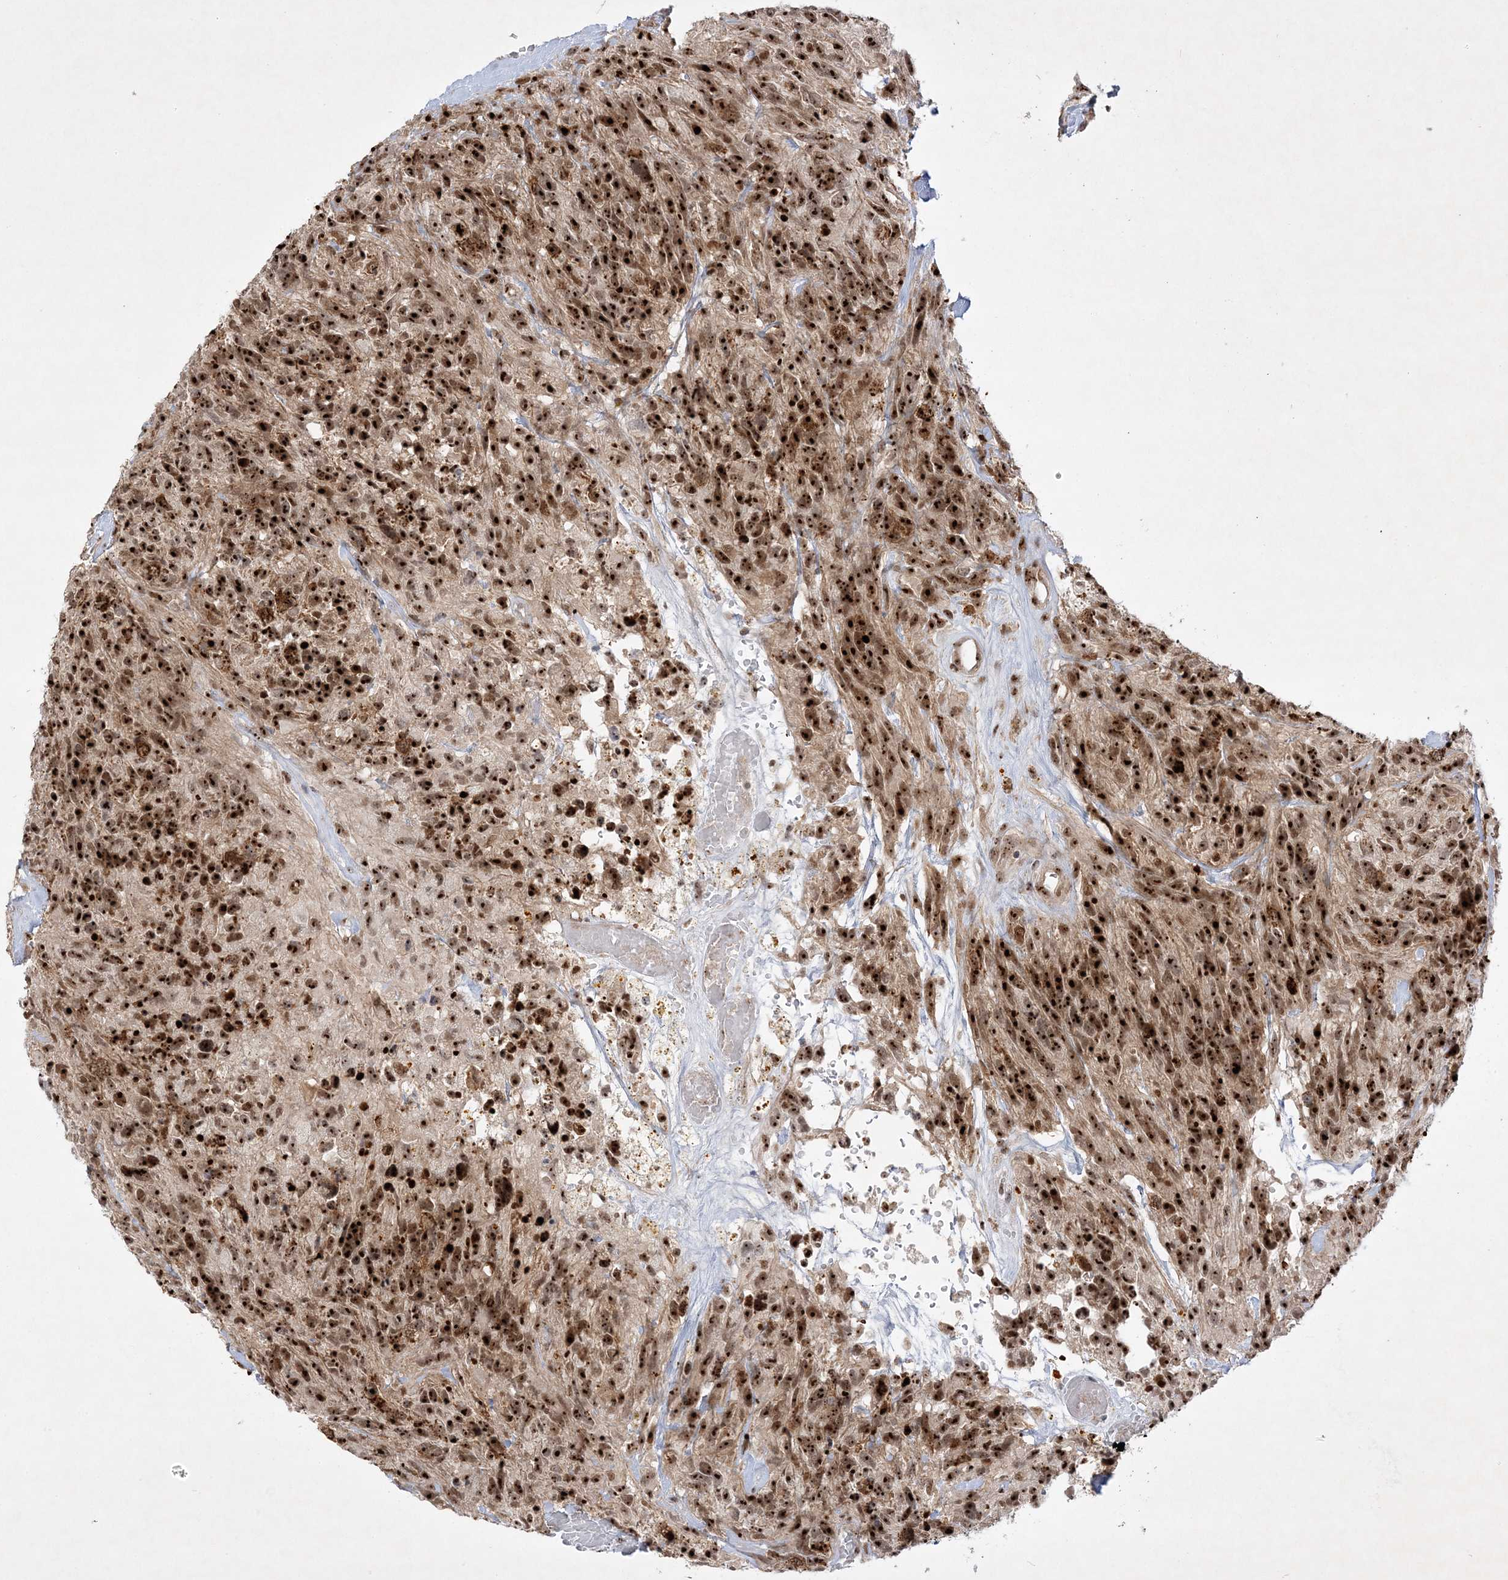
{"staining": {"intensity": "strong", "quantity": ">75%", "location": "cytoplasmic/membranous,nuclear"}, "tissue": "glioma", "cell_type": "Tumor cells", "image_type": "cancer", "snomed": [{"axis": "morphology", "description": "Glioma, malignant, High grade"}, {"axis": "topography", "description": "Brain"}], "caption": "Protein expression analysis of malignant glioma (high-grade) displays strong cytoplasmic/membranous and nuclear expression in approximately >75% of tumor cells.", "gene": "NPM3", "patient": {"sex": "male", "age": 69}}